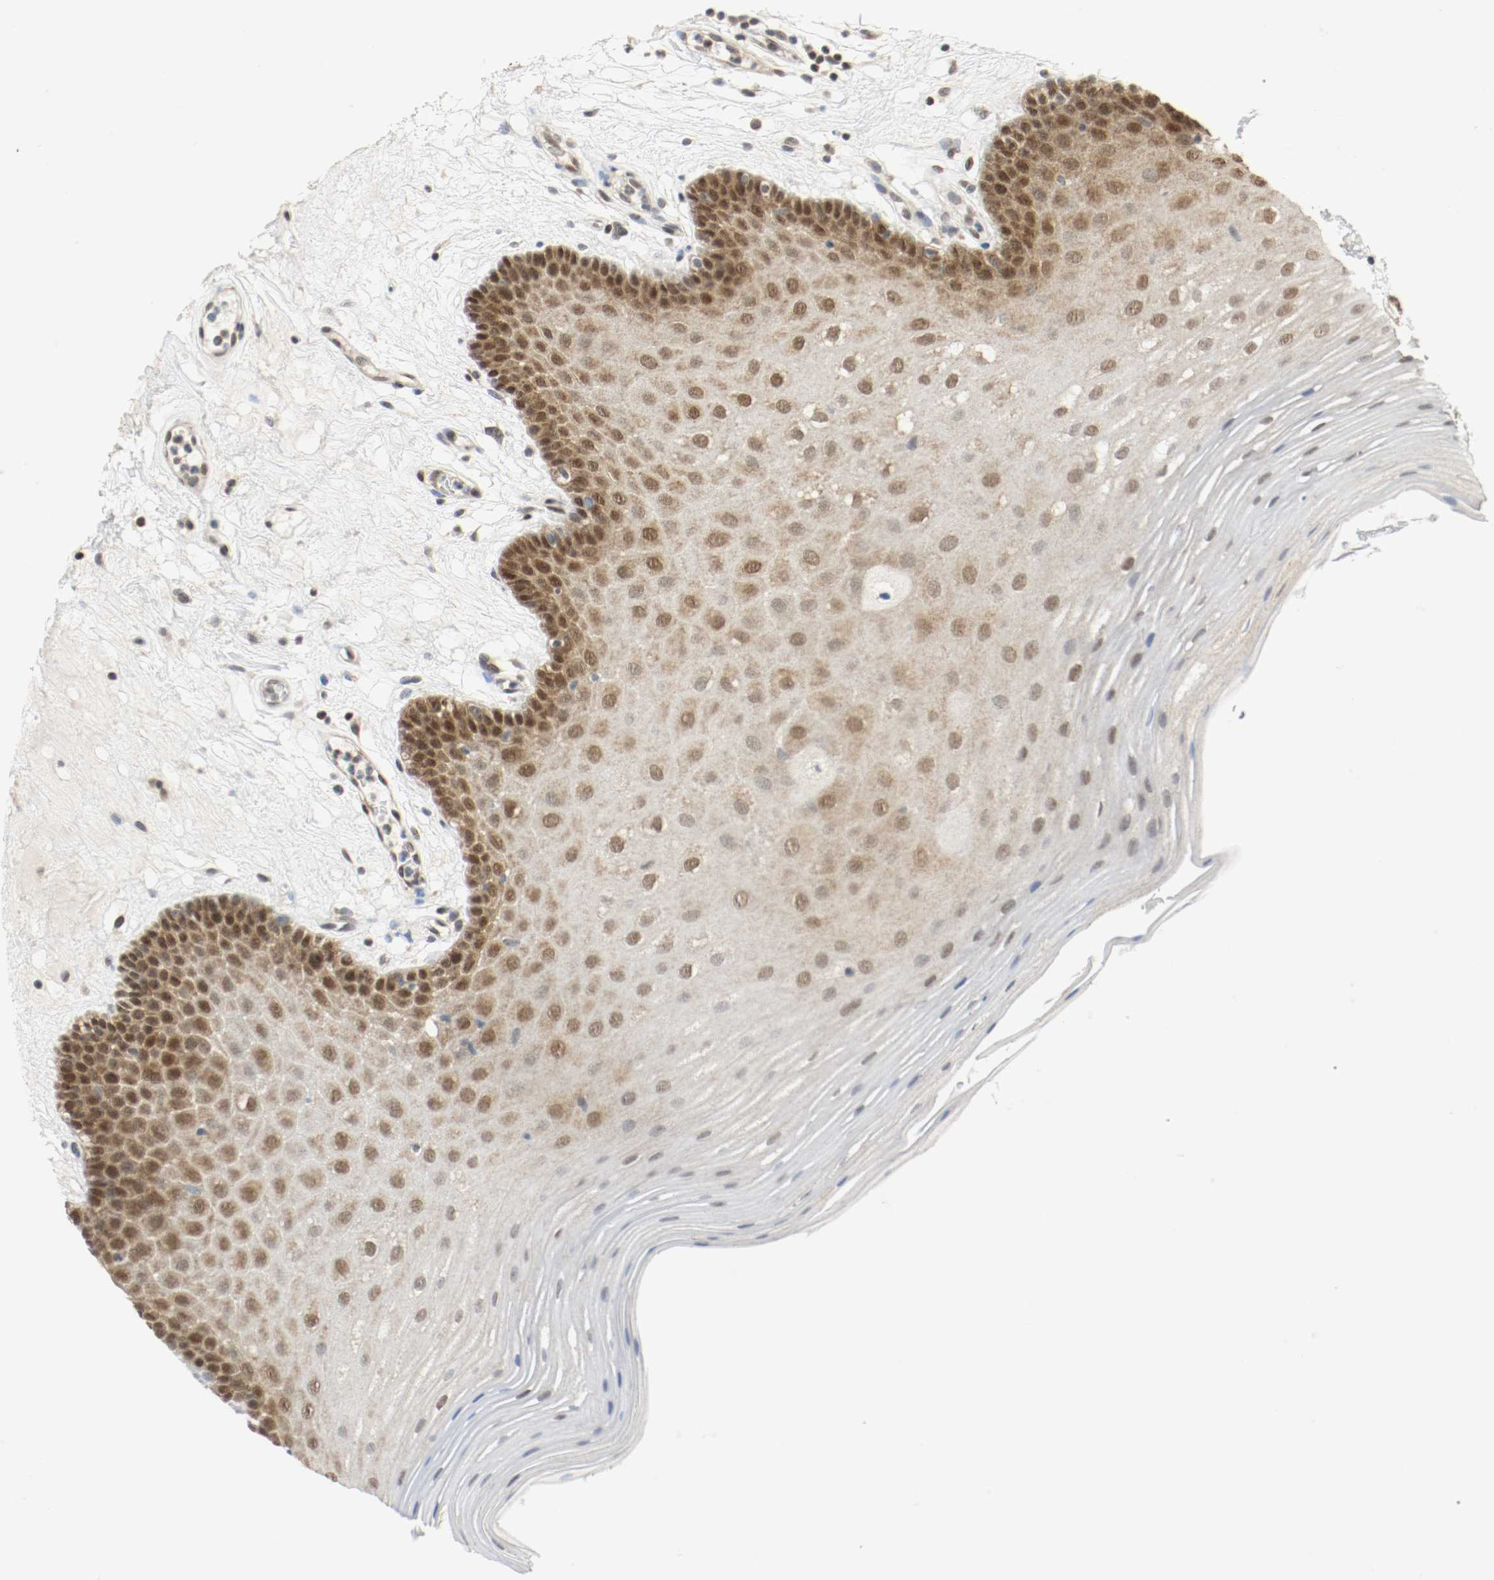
{"staining": {"intensity": "moderate", "quantity": ">75%", "location": "cytoplasmic/membranous,nuclear"}, "tissue": "oral mucosa", "cell_type": "Squamous epithelial cells", "image_type": "normal", "snomed": [{"axis": "morphology", "description": "Normal tissue, NOS"}, {"axis": "morphology", "description": "Squamous cell carcinoma, NOS"}, {"axis": "topography", "description": "Skeletal muscle"}, {"axis": "topography", "description": "Oral tissue"}, {"axis": "topography", "description": "Head-Neck"}], "caption": "An image of oral mucosa stained for a protein shows moderate cytoplasmic/membranous,nuclear brown staining in squamous epithelial cells. Nuclei are stained in blue.", "gene": "PPME1", "patient": {"sex": "male", "age": 71}}